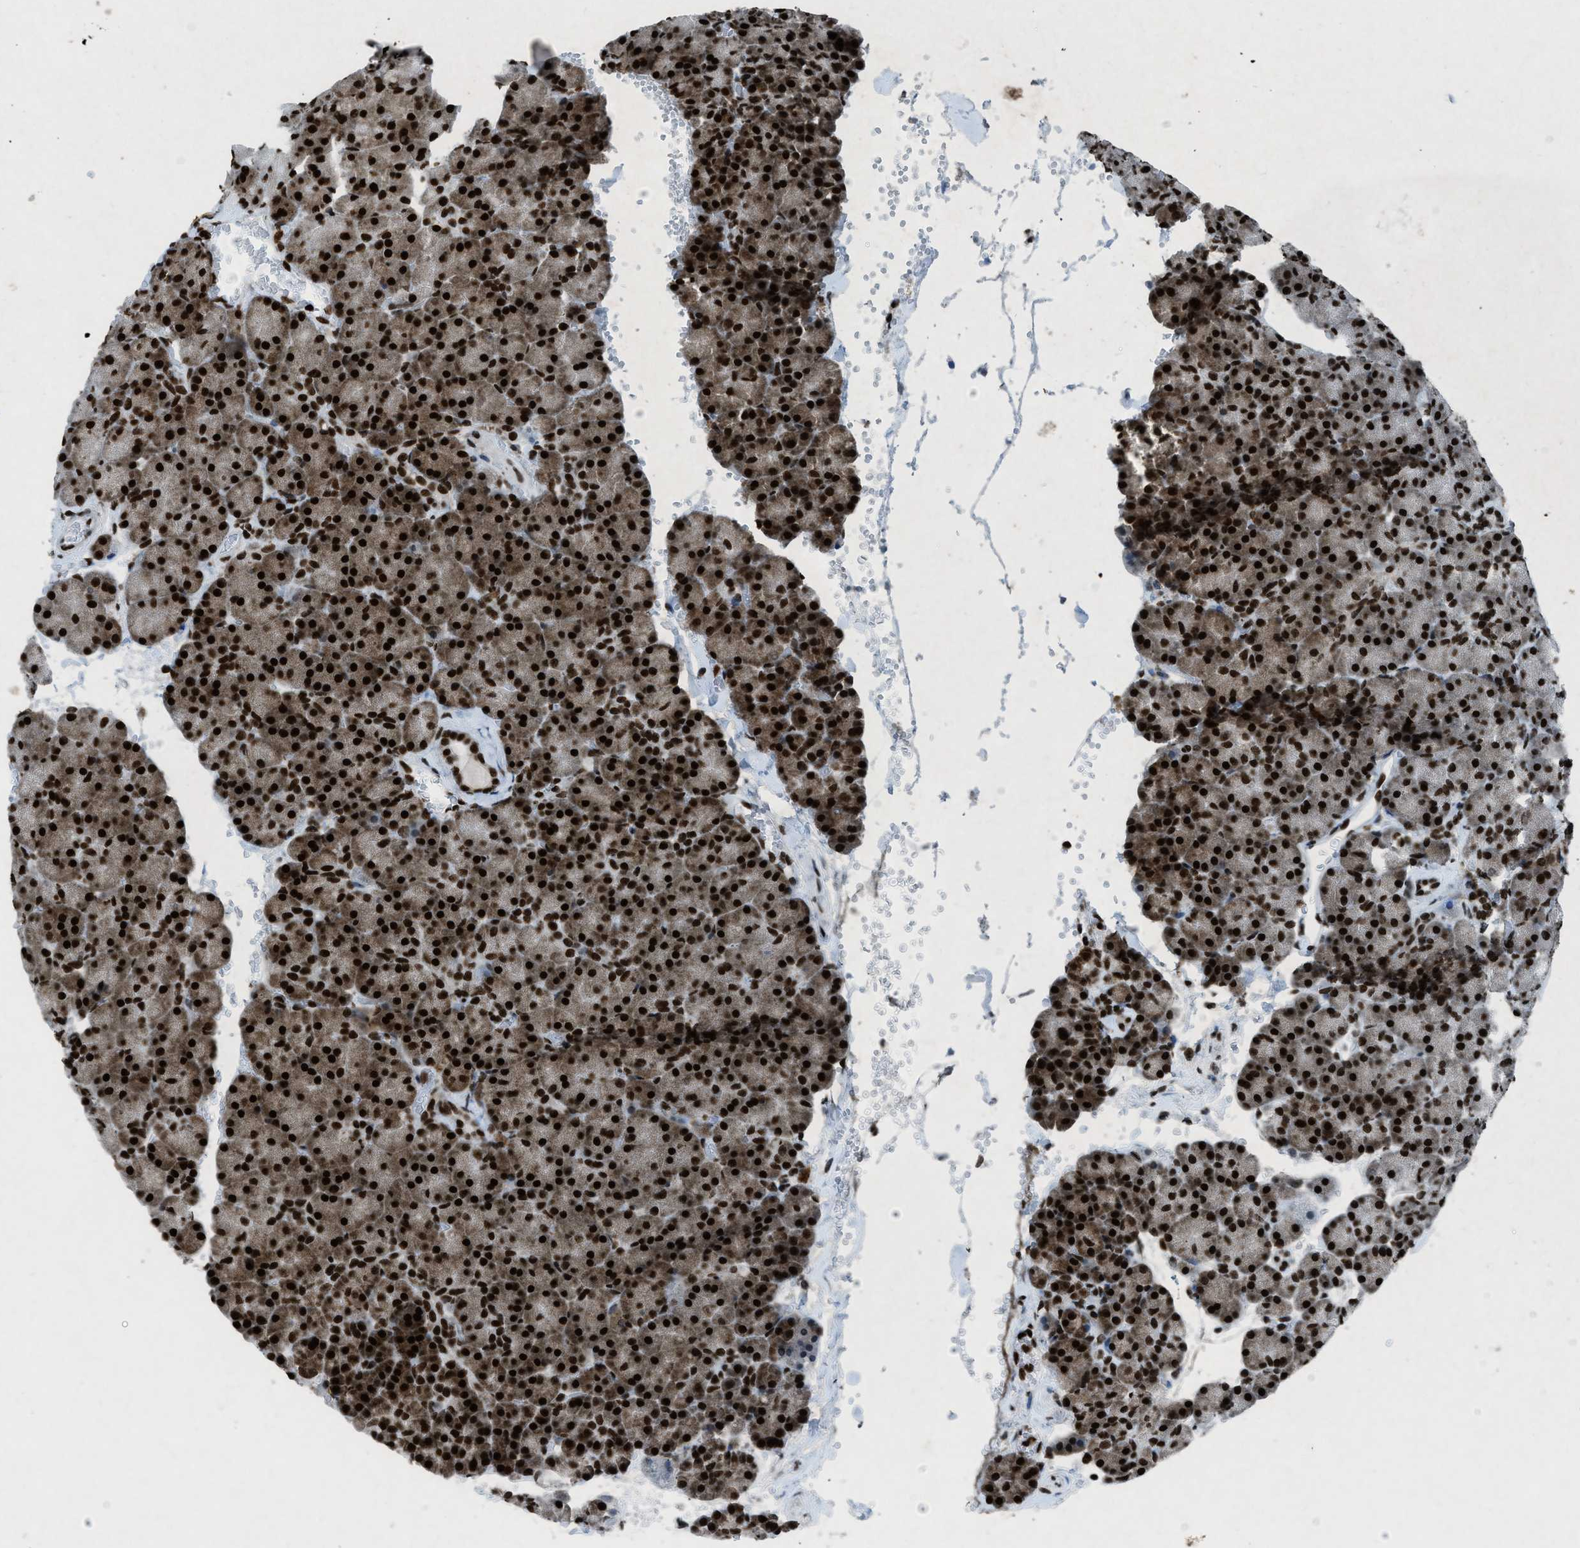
{"staining": {"intensity": "strong", "quantity": ">75%", "location": "cytoplasmic/membranous,nuclear"}, "tissue": "pancreas", "cell_type": "Exocrine glandular cells", "image_type": "normal", "snomed": [{"axis": "morphology", "description": "Normal tissue, NOS"}, {"axis": "topography", "description": "Pancreas"}], "caption": "Protein staining by immunohistochemistry reveals strong cytoplasmic/membranous,nuclear positivity in about >75% of exocrine glandular cells in normal pancreas.", "gene": "NXF1", "patient": {"sex": "female", "age": 35}}